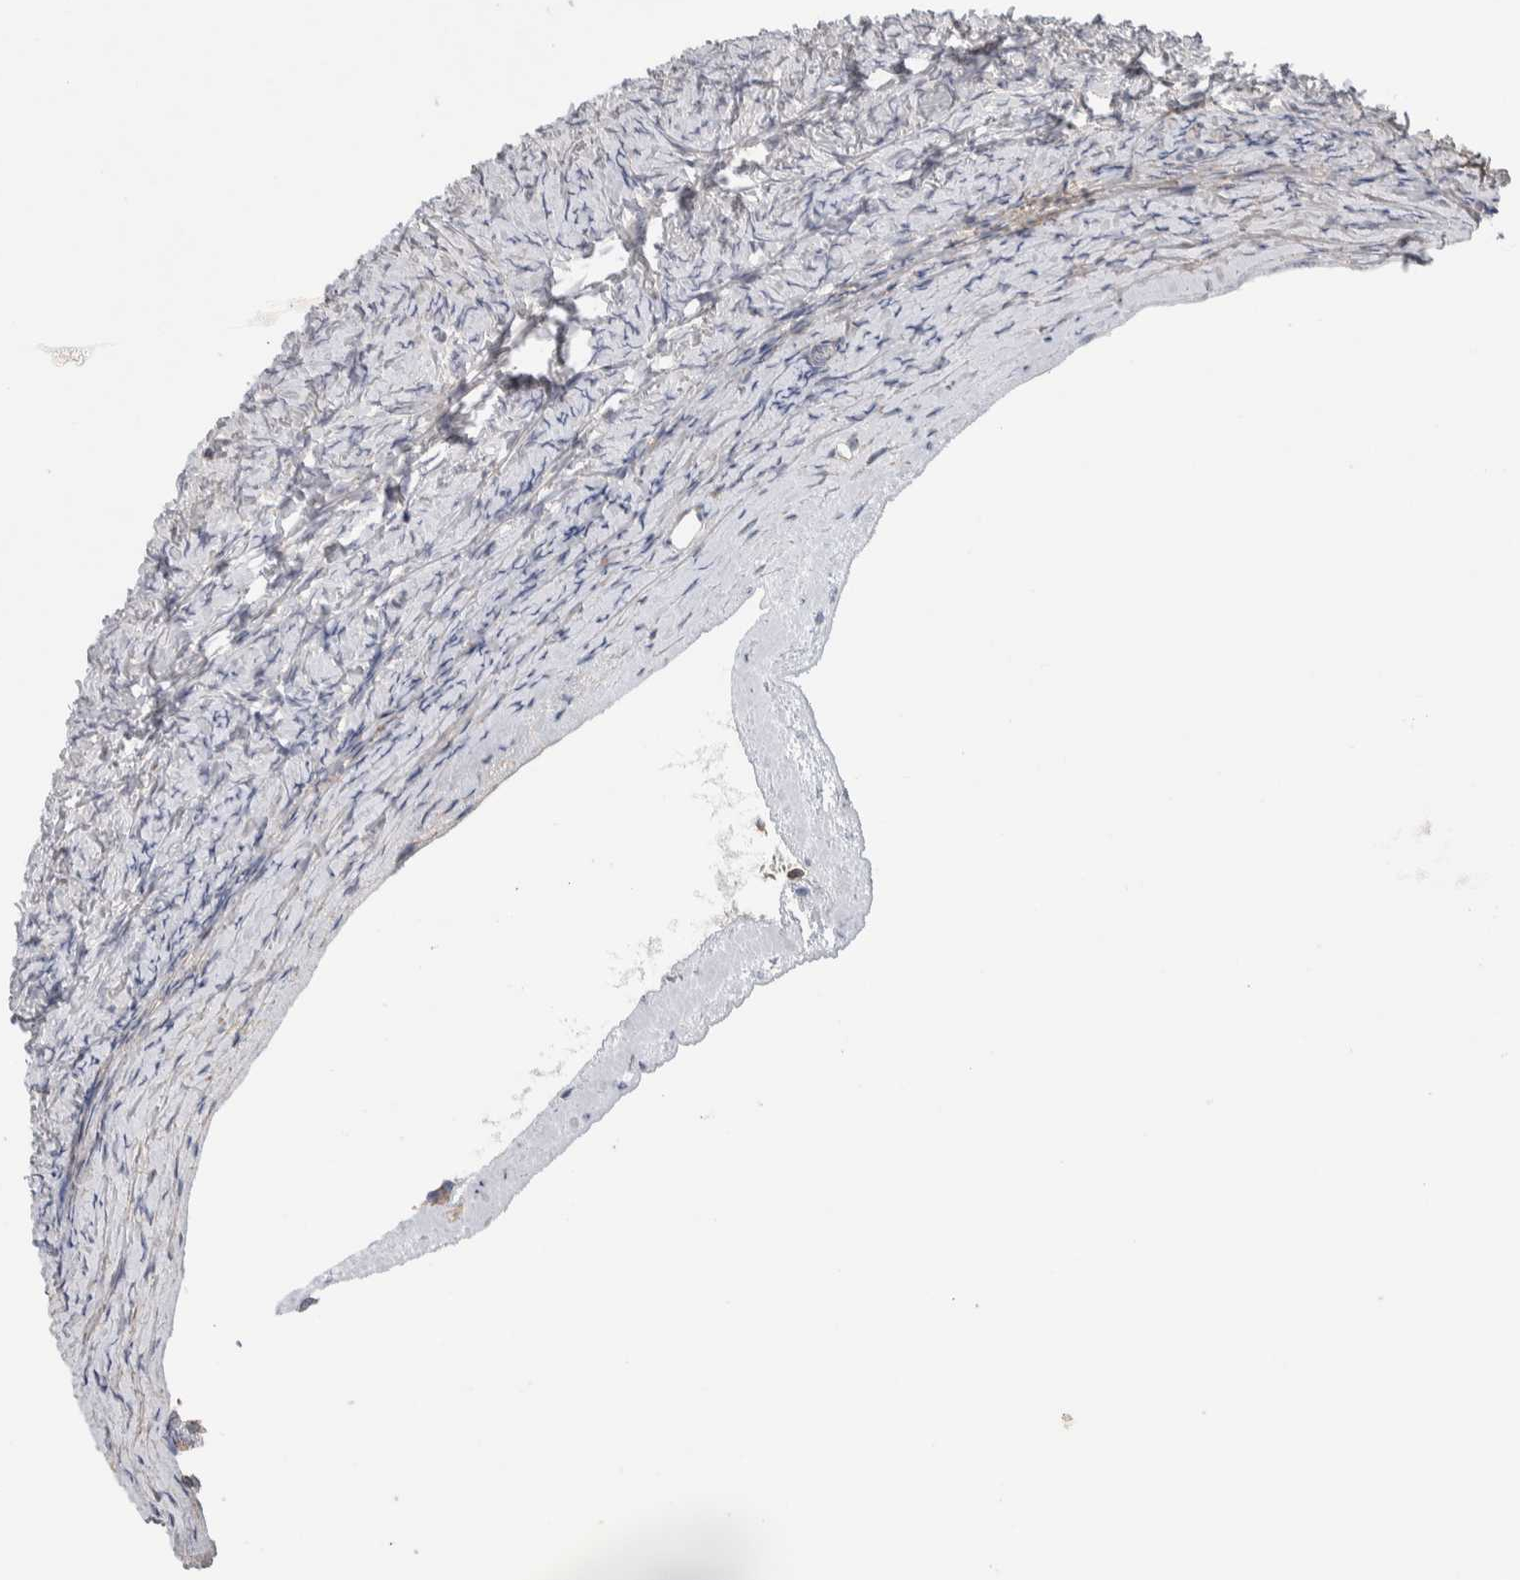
{"staining": {"intensity": "negative", "quantity": "none", "location": "none"}, "tissue": "ovary", "cell_type": "Ovarian stroma cells", "image_type": "normal", "snomed": [{"axis": "morphology", "description": "Normal tissue, NOS"}, {"axis": "topography", "description": "Ovary"}], "caption": "This is an immunohistochemistry (IHC) photomicrograph of unremarkable human ovary. There is no positivity in ovarian stroma cells.", "gene": "ENGASE", "patient": {"sex": "female", "age": 27}}